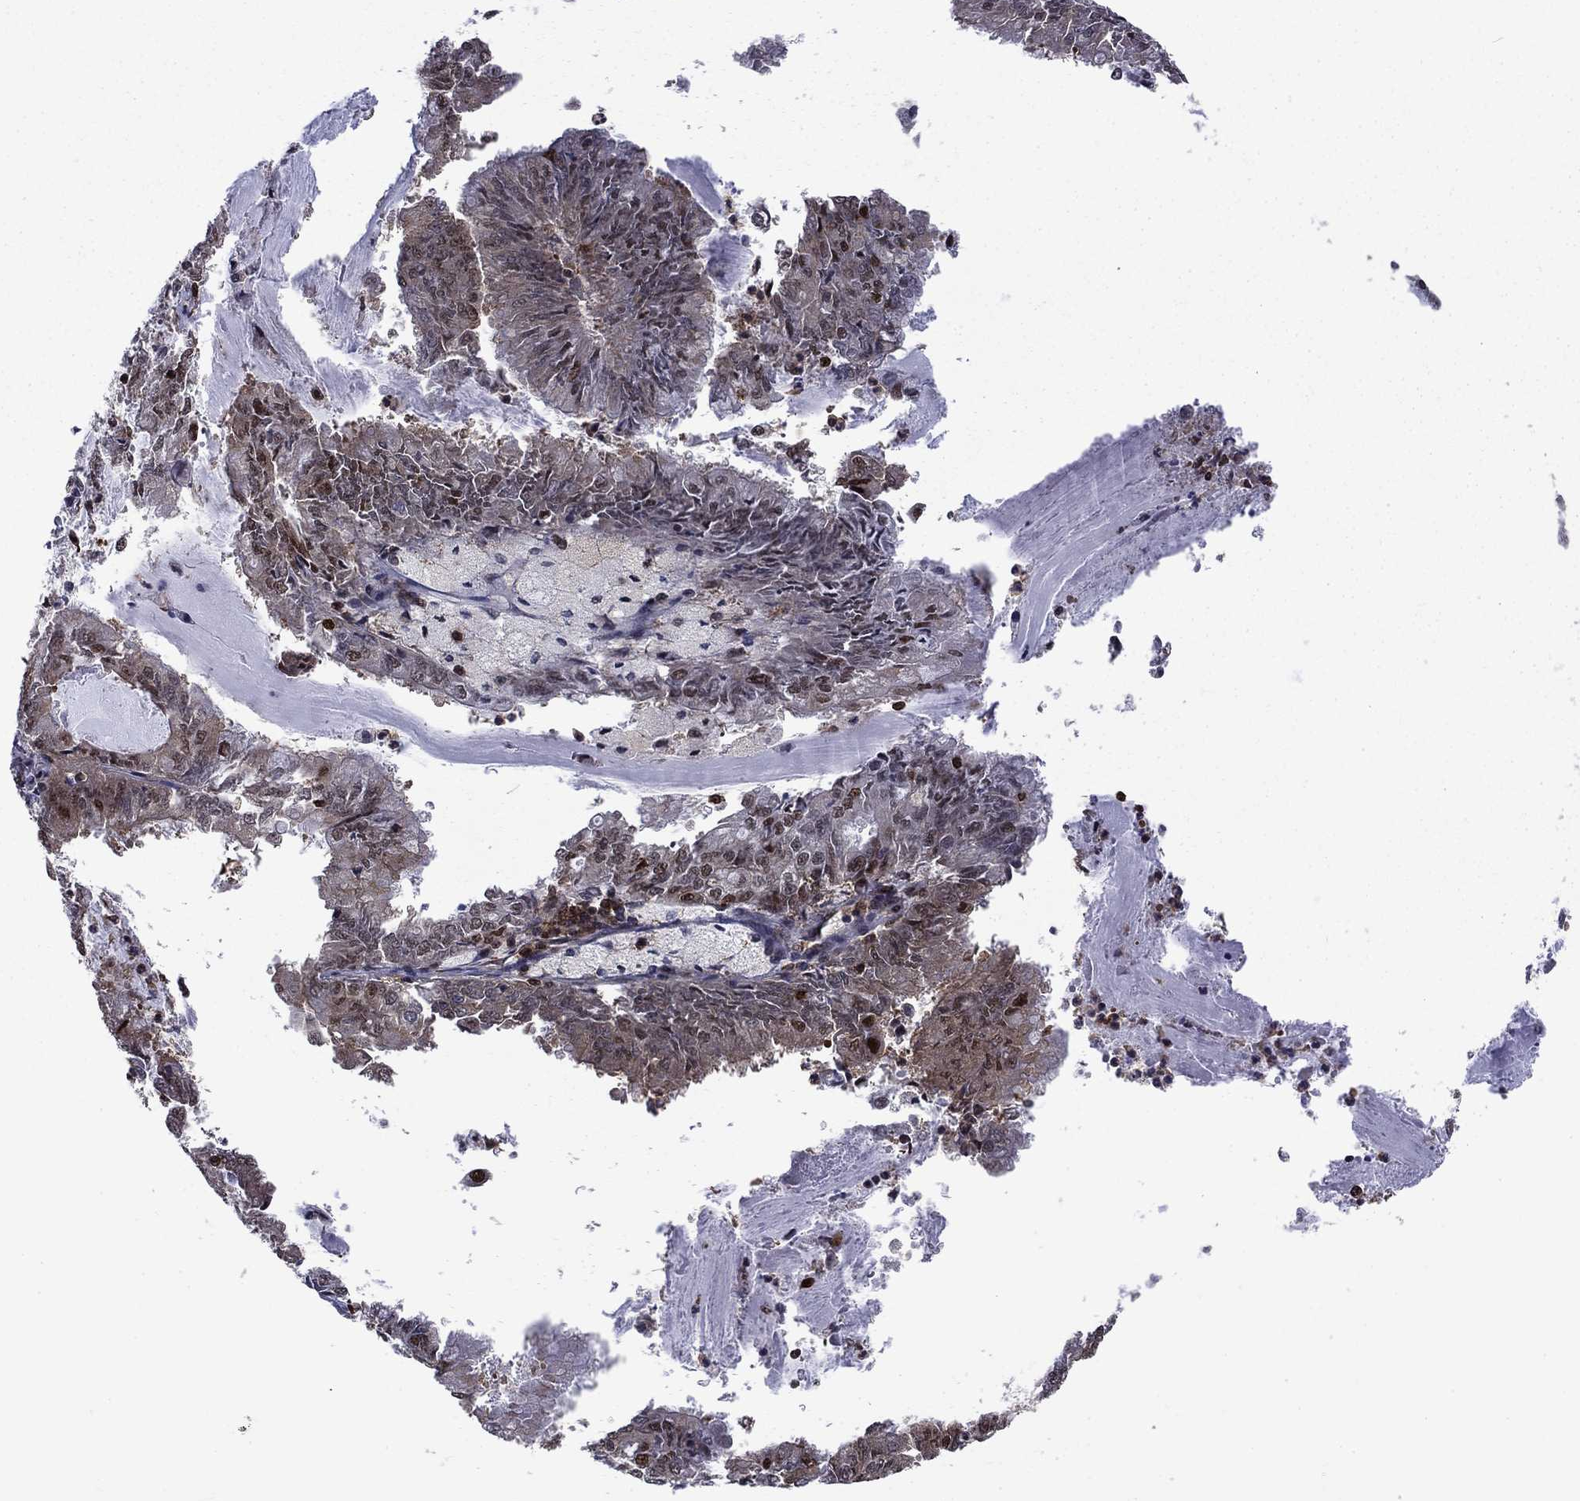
{"staining": {"intensity": "moderate", "quantity": "<25%", "location": "nuclear"}, "tissue": "endometrial cancer", "cell_type": "Tumor cells", "image_type": "cancer", "snomed": [{"axis": "morphology", "description": "Adenocarcinoma, NOS"}, {"axis": "topography", "description": "Endometrium"}], "caption": "Endometrial cancer (adenocarcinoma) stained with a protein marker demonstrates moderate staining in tumor cells.", "gene": "PSMD2", "patient": {"sex": "female", "age": 57}}